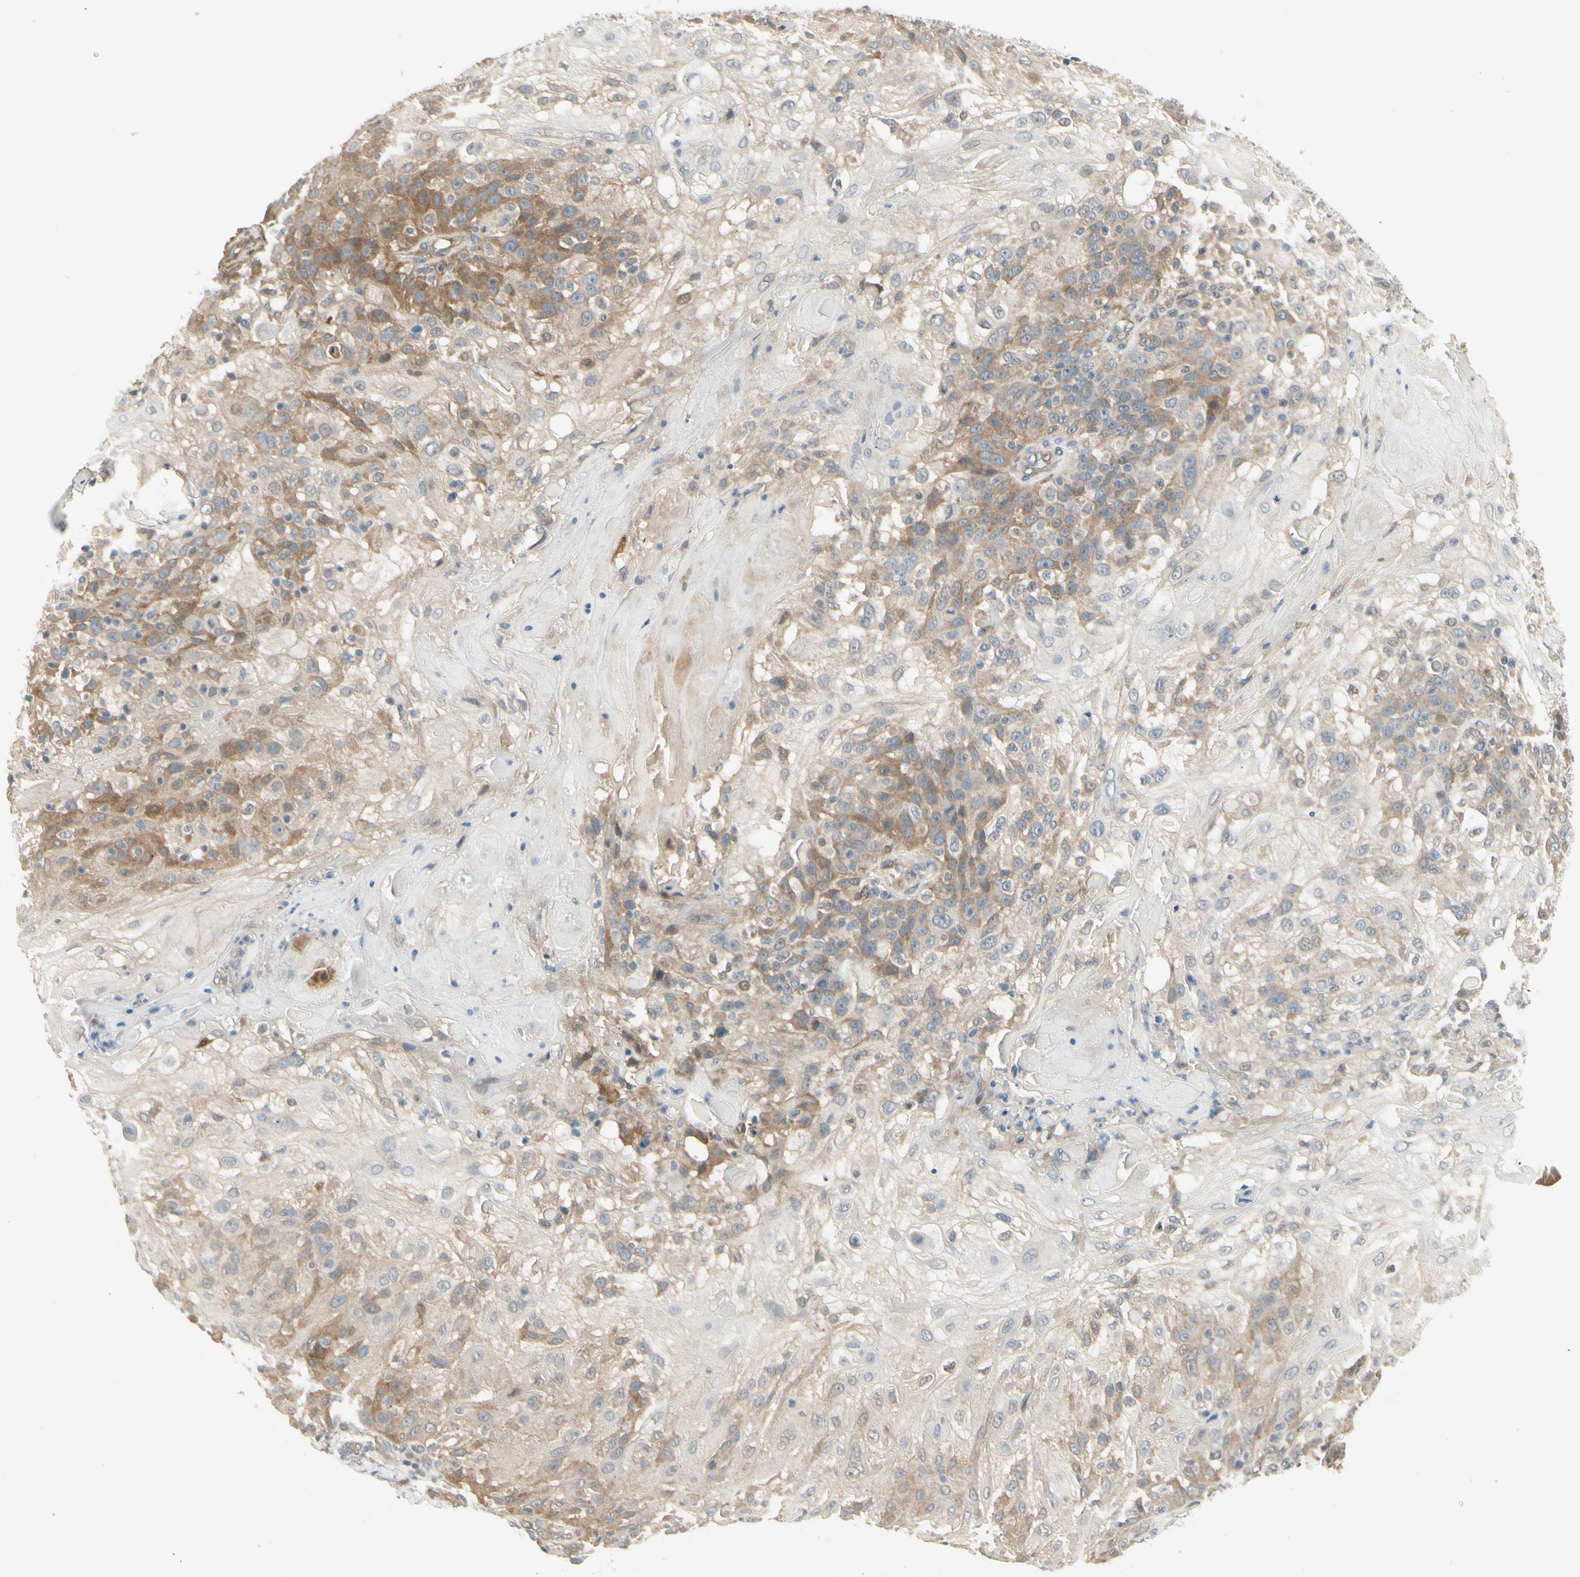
{"staining": {"intensity": "moderate", "quantity": "<25%", "location": "cytoplasmic/membranous"}, "tissue": "skin cancer", "cell_type": "Tumor cells", "image_type": "cancer", "snomed": [{"axis": "morphology", "description": "Normal tissue, NOS"}, {"axis": "morphology", "description": "Squamous cell carcinoma, NOS"}, {"axis": "topography", "description": "Skin"}], "caption": "This micrograph displays IHC staining of human skin cancer (squamous cell carcinoma), with low moderate cytoplasmic/membranous staining in approximately <25% of tumor cells.", "gene": "EPHB3", "patient": {"sex": "female", "age": 83}}